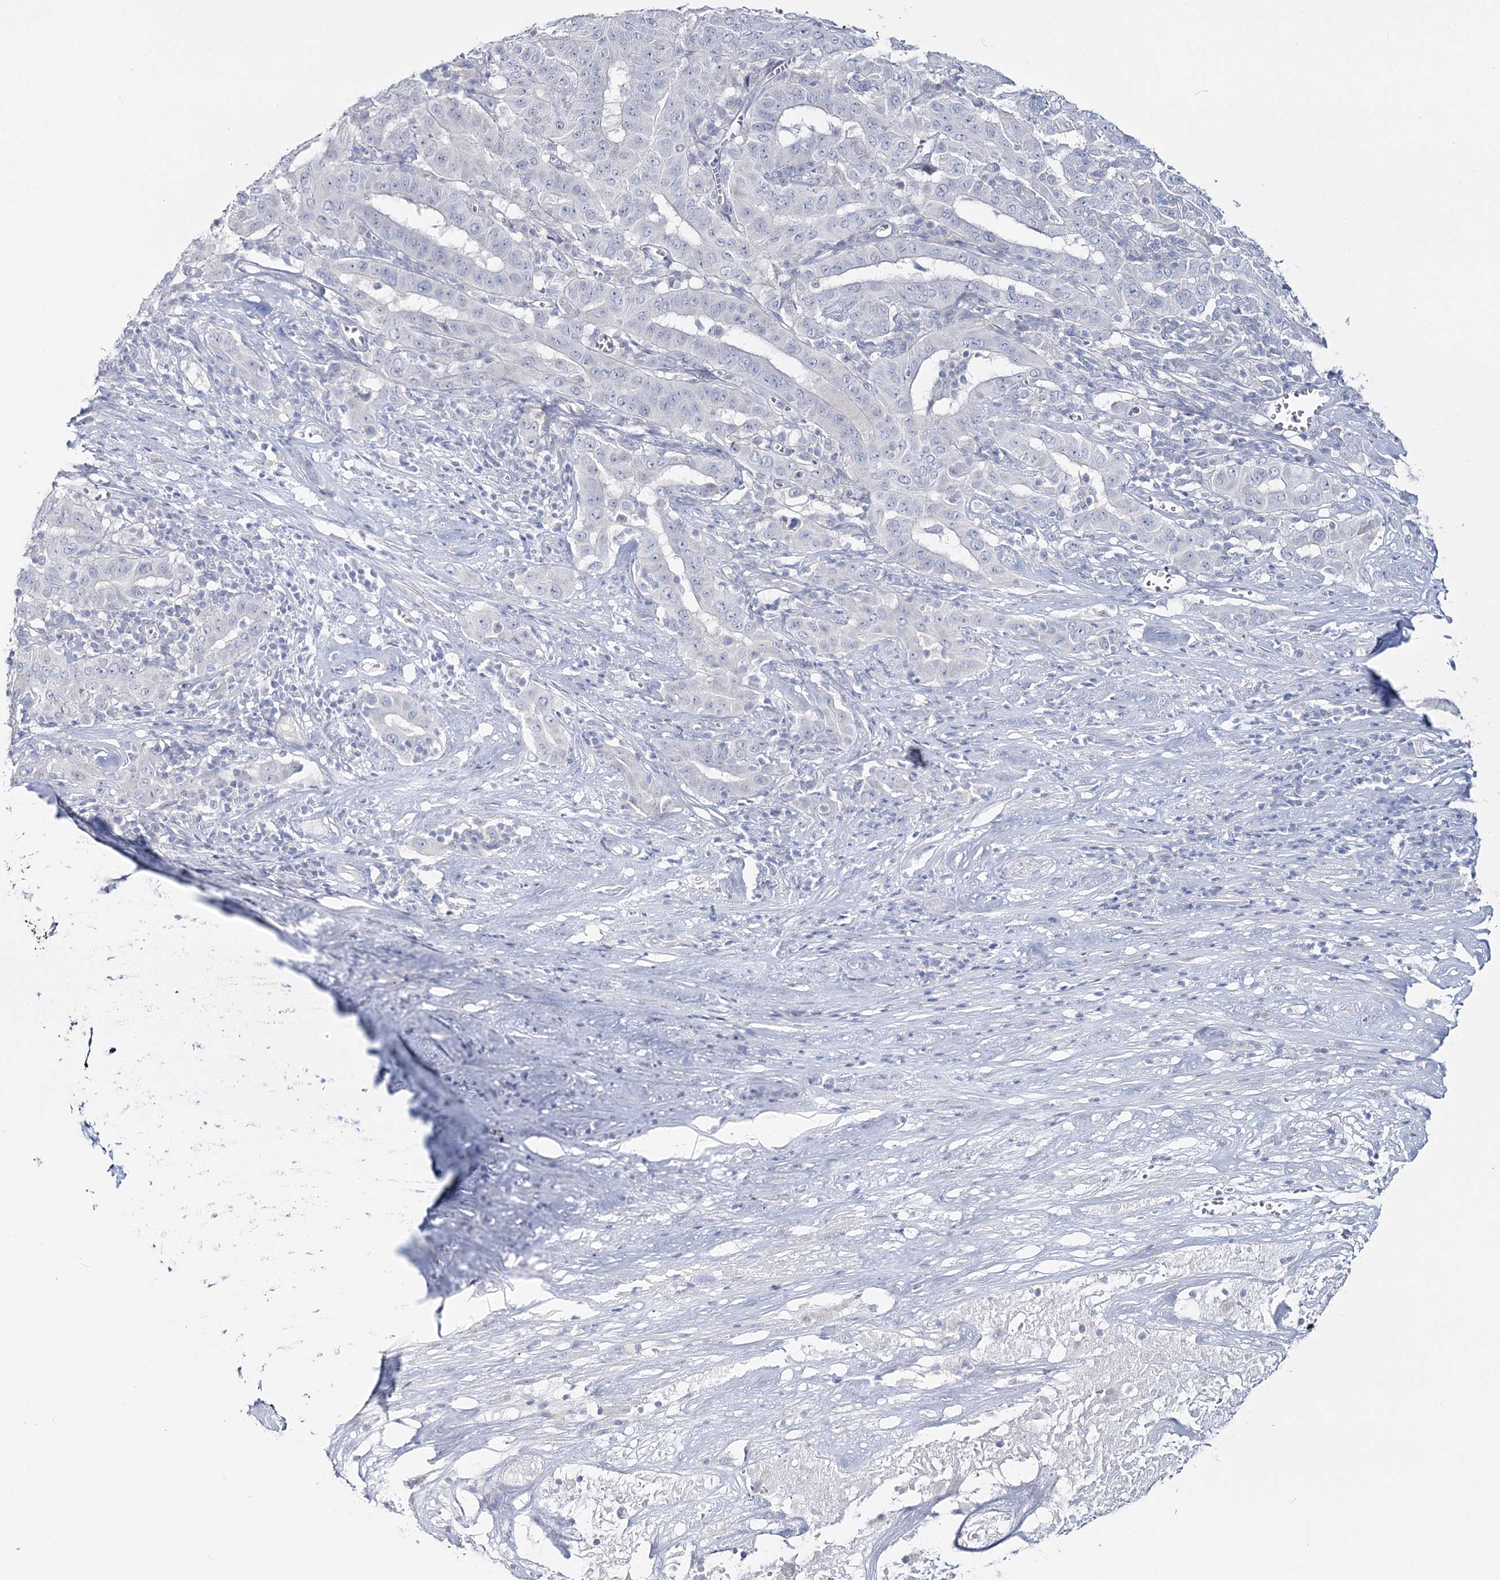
{"staining": {"intensity": "negative", "quantity": "none", "location": "none"}, "tissue": "pancreatic cancer", "cell_type": "Tumor cells", "image_type": "cancer", "snomed": [{"axis": "morphology", "description": "Adenocarcinoma, NOS"}, {"axis": "topography", "description": "Pancreas"}], "caption": "Protein analysis of pancreatic adenocarcinoma exhibits no significant staining in tumor cells.", "gene": "CYP3A4", "patient": {"sex": "male", "age": 63}}